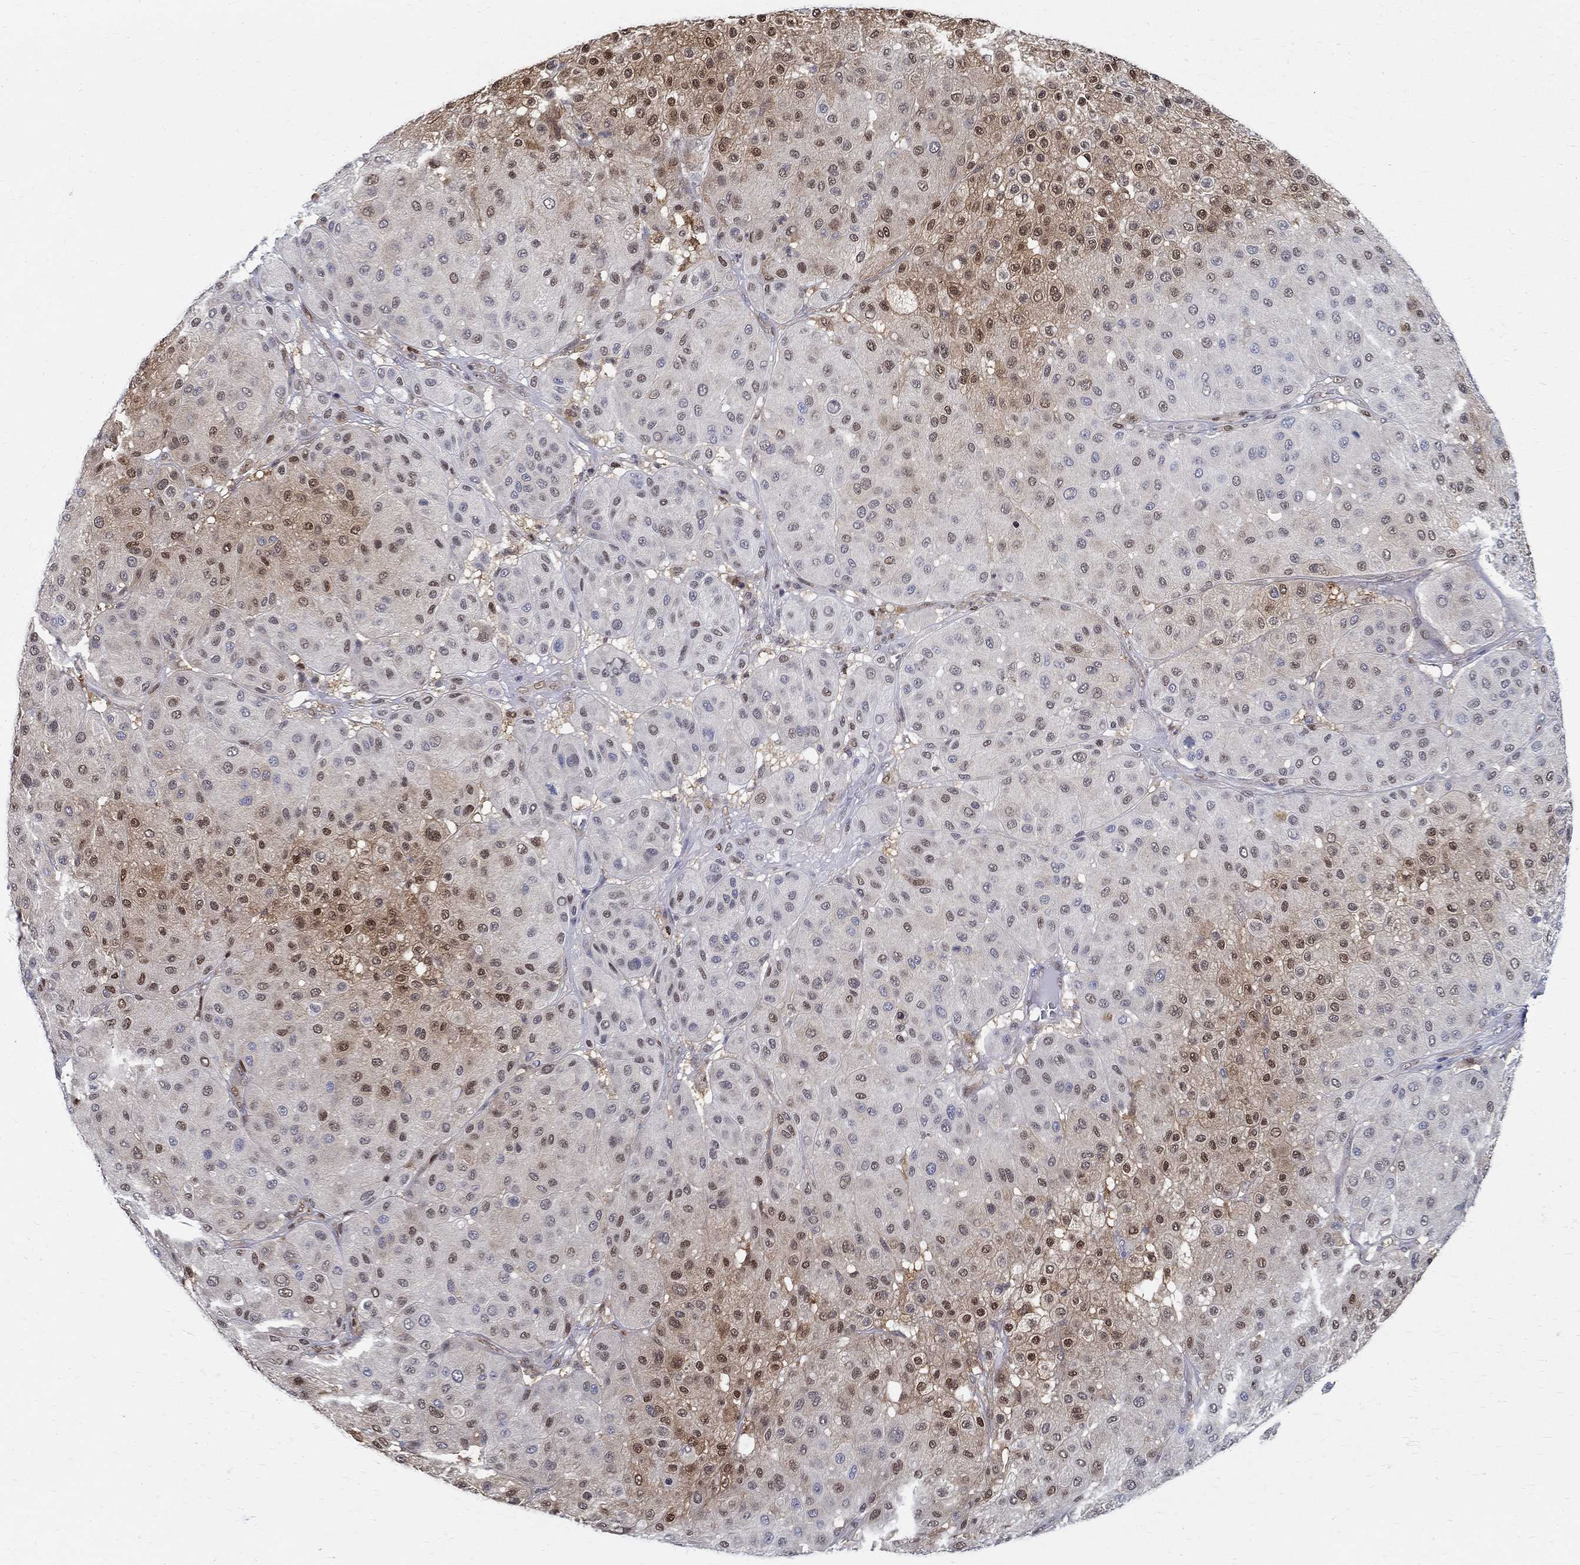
{"staining": {"intensity": "strong", "quantity": "<25%", "location": "nuclear"}, "tissue": "melanoma", "cell_type": "Tumor cells", "image_type": "cancer", "snomed": [{"axis": "morphology", "description": "Malignant melanoma, Metastatic site"}, {"axis": "topography", "description": "Smooth muscle"}], "caption": "A brown stain highlights strong nuclear positivity of a protein in human malignant melanoma (metastatic site) tumor cells.", "gene": "ZNF594", "patient": {"sex": "male", "age": 41}}